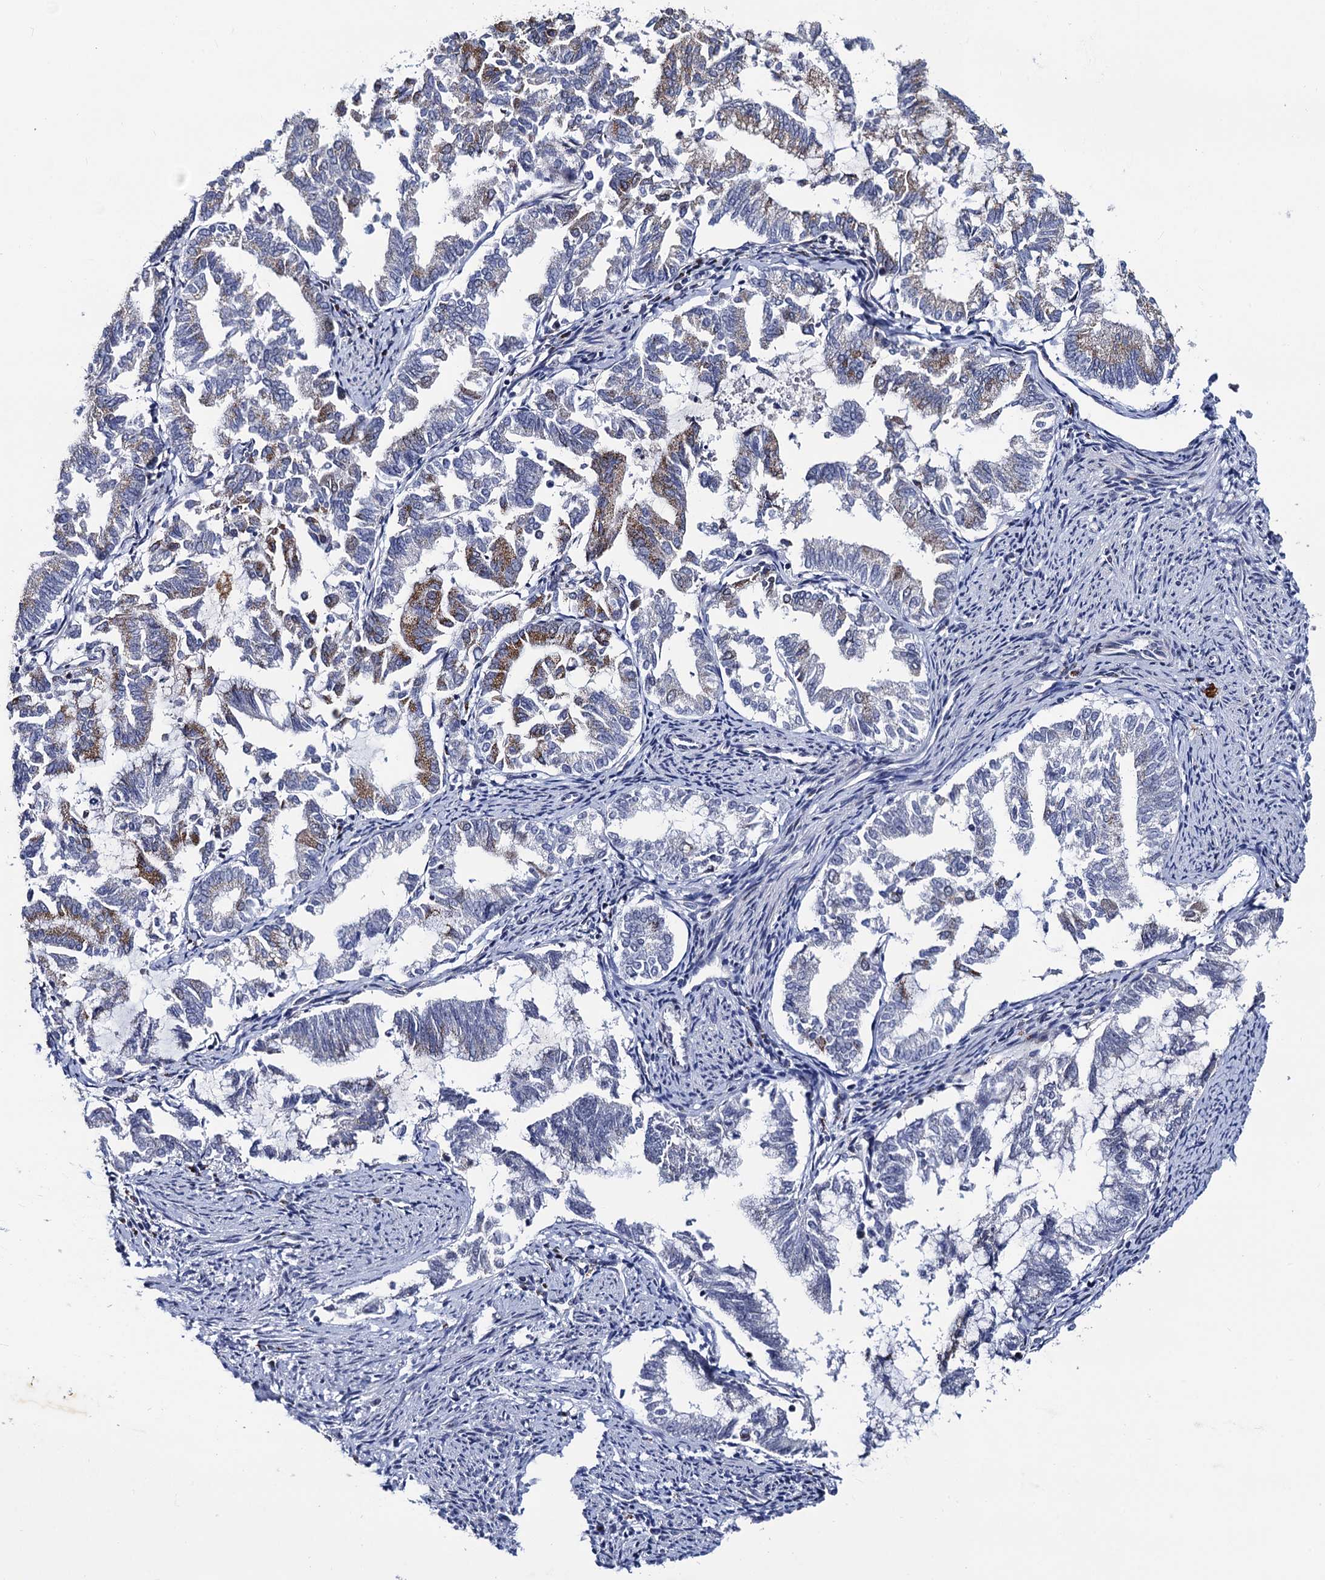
{"staining": {"intensity": "moderate", "quantity": "<25%", "location": "cytoplasmic/membranous"}, "tissue": "endometrial cancer", "cell_type": "Tumor cells", "image_type": "cancer", "snomed": [{"axis": "morphology", "description": "Adenocarcinoma, NOS"}, {"axis": "topography", "description": "Endometrium"}], "caption": "Immunohistochemistry (IHC) of human endometrial cancer (adenocarcinoma) displays low levels of moderate cytoplasmic/membranous expression in about <25% of tumor cells. The protein of interest is shown in brown color, while the nuclei are stained blue.", "gene": "THAP2", "patient": {"sex": "female", "age": 79}}